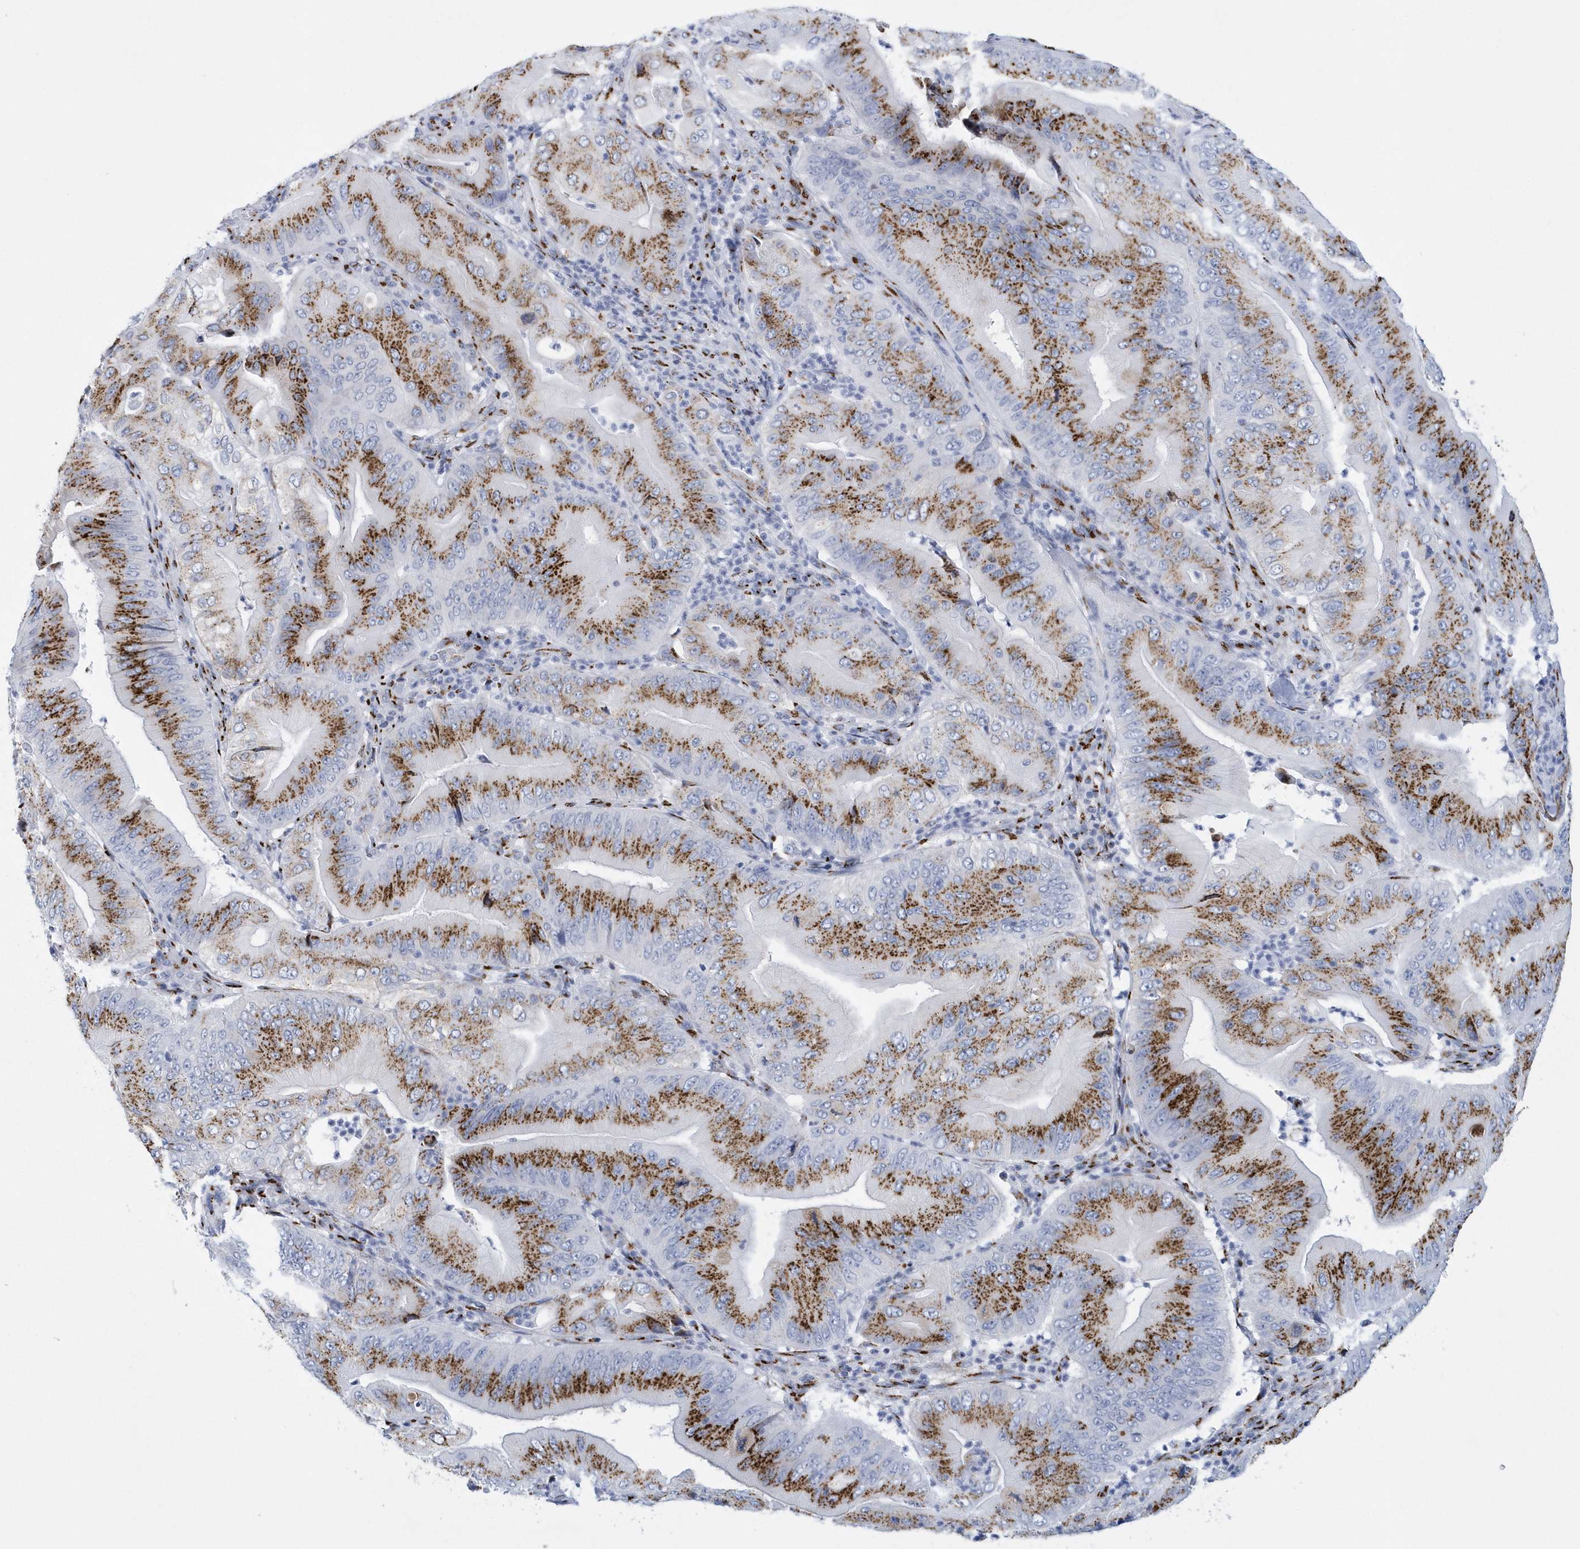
{"staining": {"intensity": "moderate", "quantity": ">75%", "location": "cytoplasmic/membranous"}, "tissue": "pancreatic cancer", "cell_type": "Tumor cells", "image_type": "cancer", "snomed": [{"axis": "morphology", "description": "Adenocarcinoma, NOS"}, {"axis": "topography", "description": "Pancreas"}], "caption": "DAB (3,3'-diaminobenzidine) immunohistochemical staining of human pancreatic cancer displays moderate cytoplasmic/membranous protein expression in about >75% of tumor cells.", "gene": "SLX9", "patient": {"sex": "female", "age": 77}}